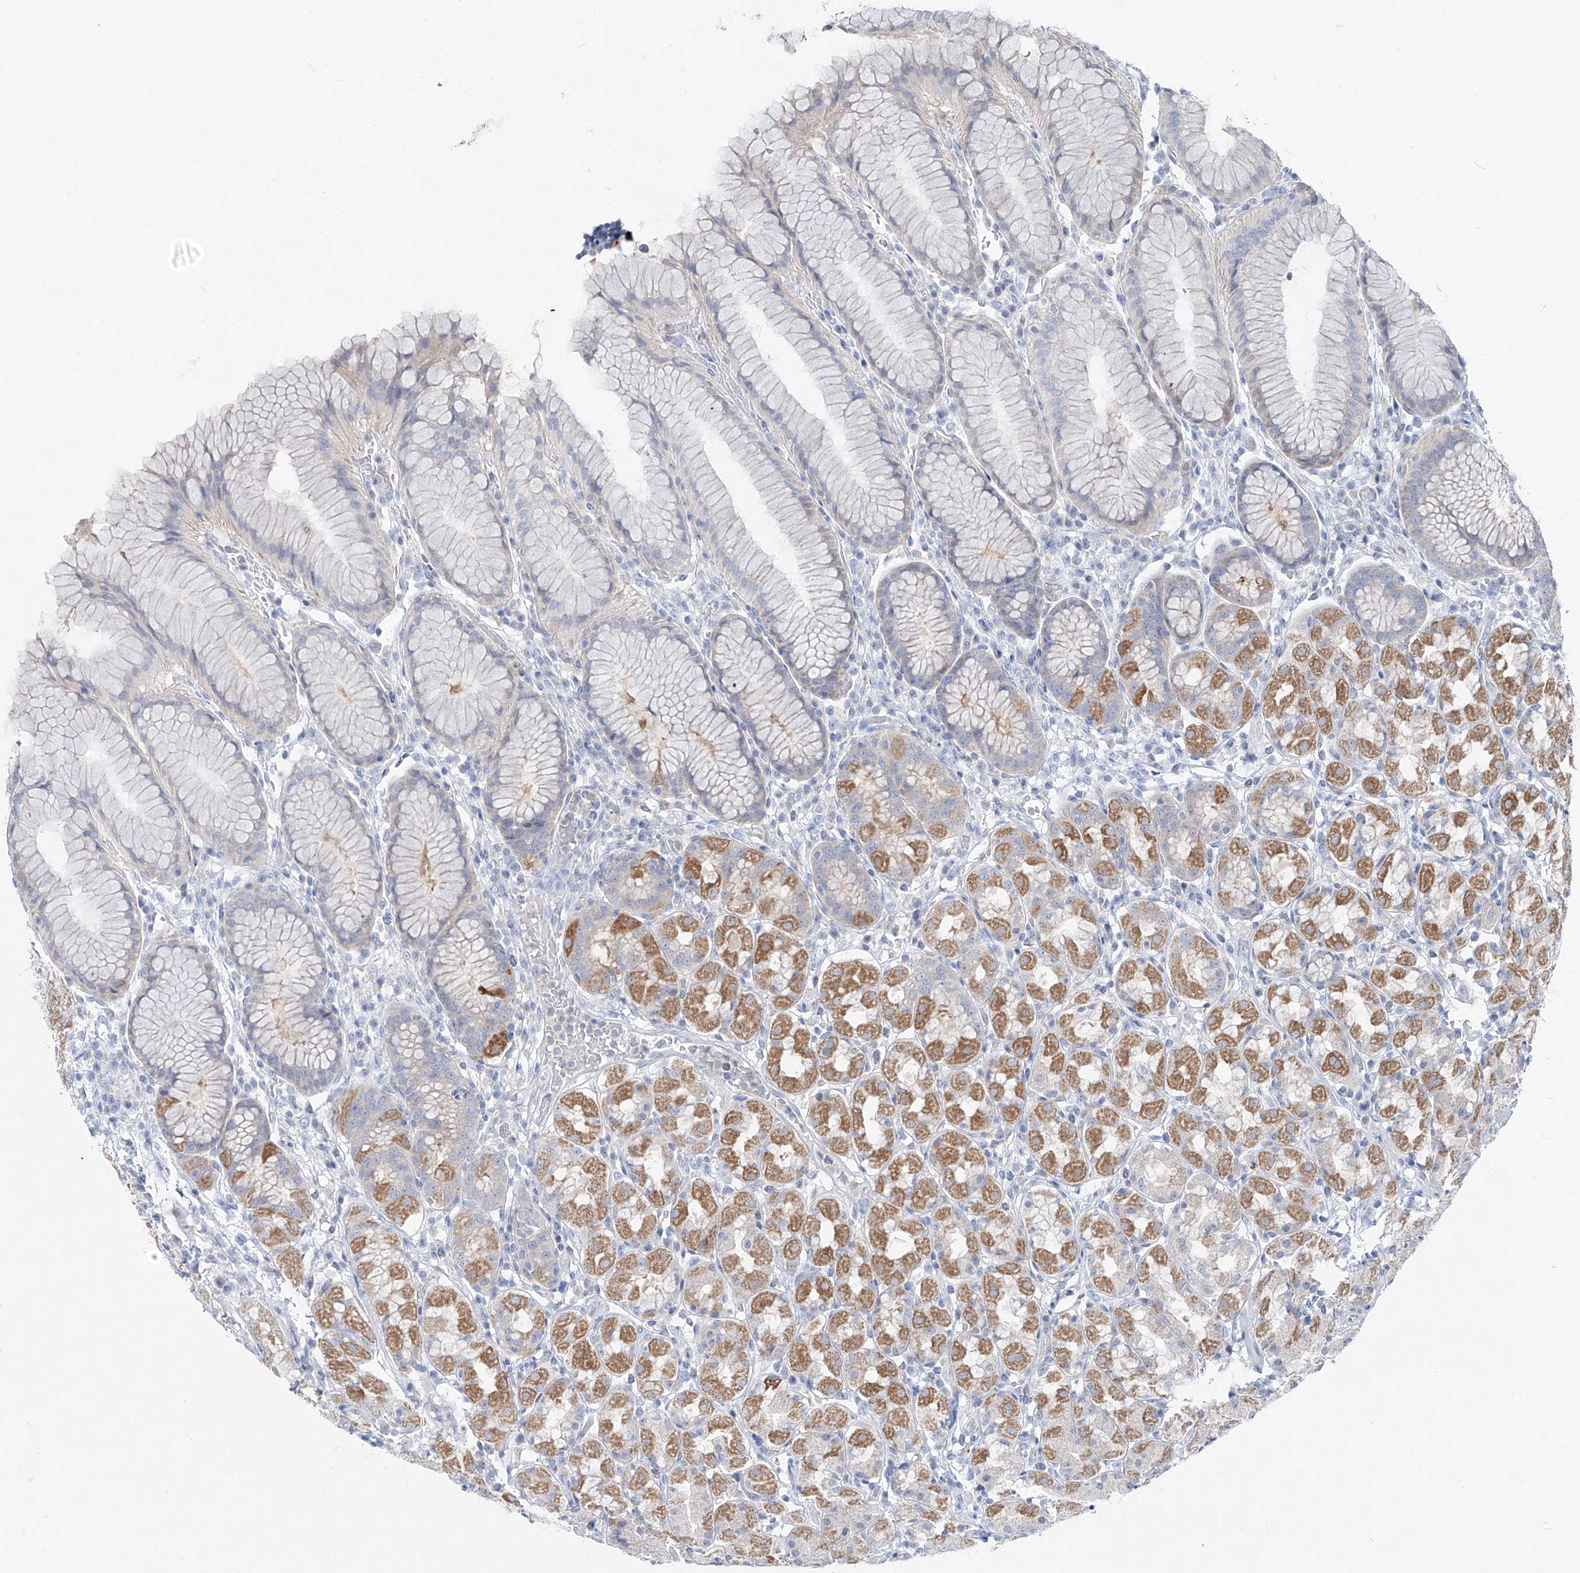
{"staining": {"intensity": "moderate", "quantity": "<25%", "location": "cytoplasmic/membranous"}, "tissue": "stomach", "cell_type": "Glandular cells", "image_type": "normal", "snomed": [{"axis": "morphology", "description": "Normal tissue, NOS"}, {"axis": "topography", "description": "Stomach, lower"}], "caption": "This histopathology image demonstrates immunohistochemistry (IHC) staining of unremarkable stomach, with low moderate cytoplasmic/membranous positivity in approximately <25% of glandular cells.", "gene": "UFL1", "patient": {"sex": "female", "age": 56}}